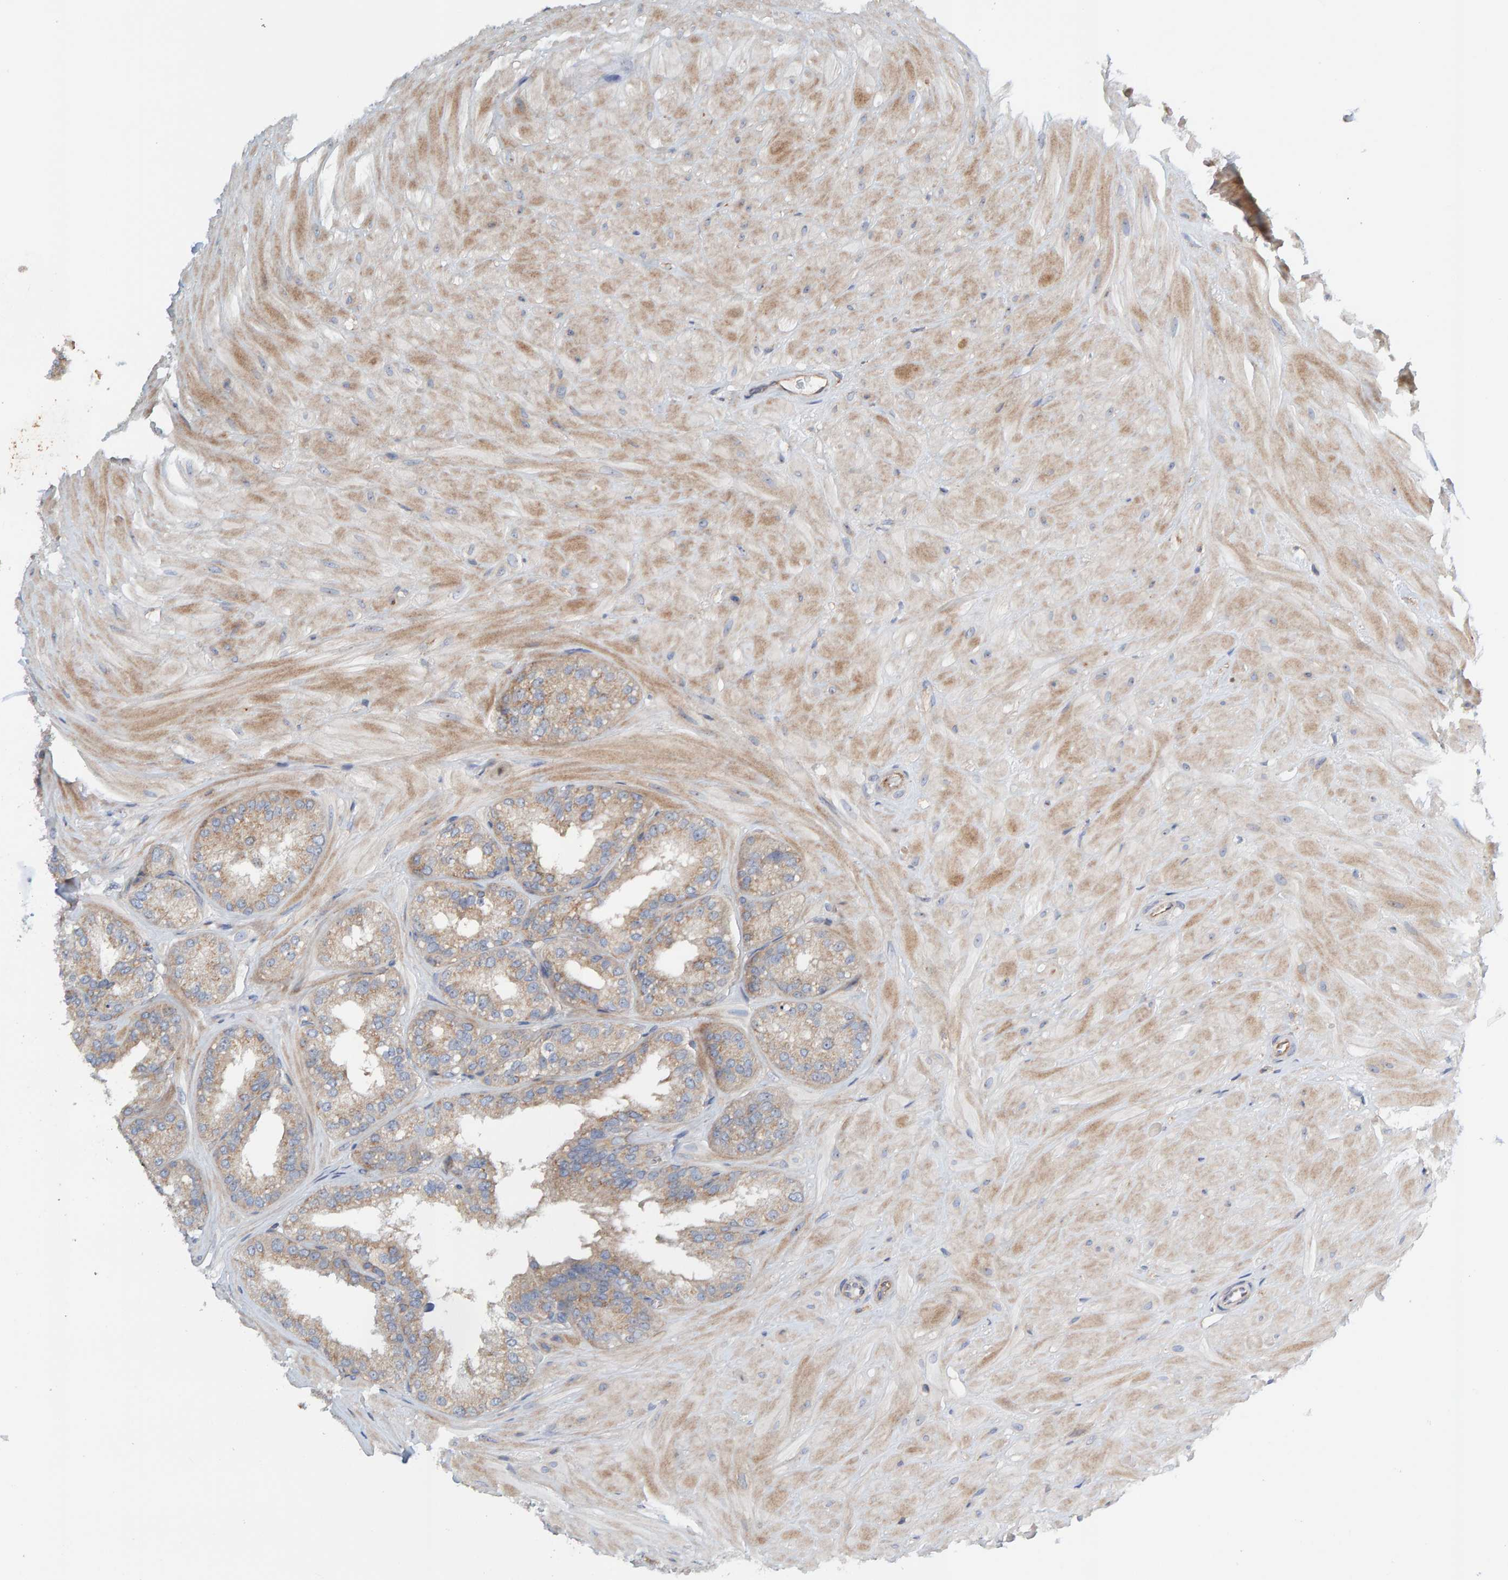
{"staining": {"intensity": "weak", "quantity": ">75%", "location": "cytoplasmic/membranous"}, "tissue": "seminal vesicle", "cell_type": "Glandular cells", "image_type": "normal", "snomed": [{"axis": "morphology", "description": "Normal tissue, NOS"}, {"axis": "topography", "description": "Prostate"}, {"axis": "topography", "description": "Seminal veicle"}], "caption": "IHC micrograph of unremarkable human seminal vesicle stained for a protein (brown), which shows low levels of weak cytoplasmic/membranous expression in about >75% of glandular cells.", "gene": "CCM2", "patient": {"sex": "male", "age": 51}}